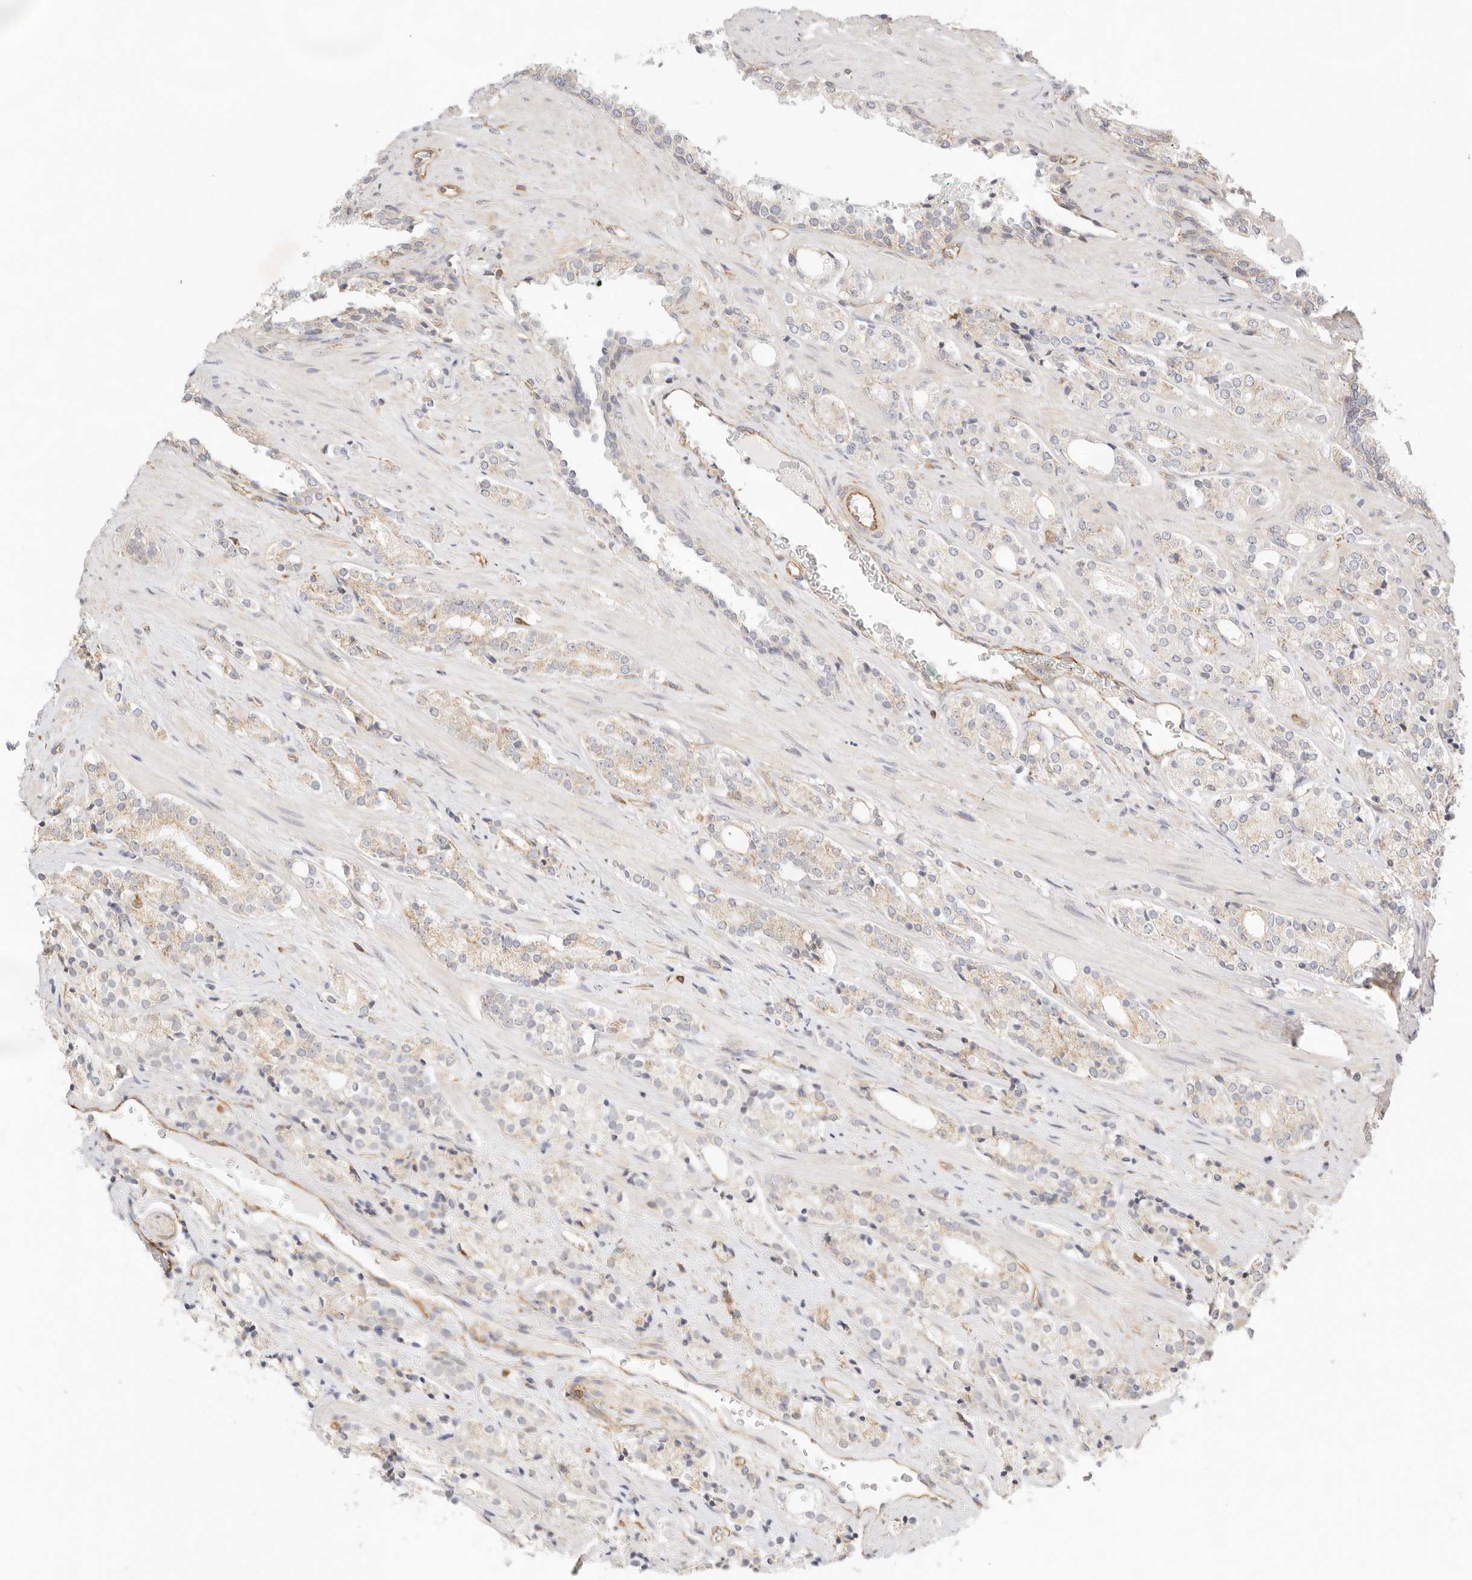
{"staining": {"intensity": "weak", "quantity": "25%-75%", "location": "cytoplasmic/membranous"}, "tissue": "prostate cancer", "cell_type": "Tumor cells", "image_type": "cancer", "snomed": [{"axis": "morphology", "description": "Adenocarcinoma, High grade"}, {"axis": "topography", "description": "Prostate"}], "caption": "High-grade adenocarcinoma (prostate) stained with a protein marker reveals weak staining in tumor cells.", "gene": "ZC3H11A", "patient": {"sex": "male", "age": 71}}